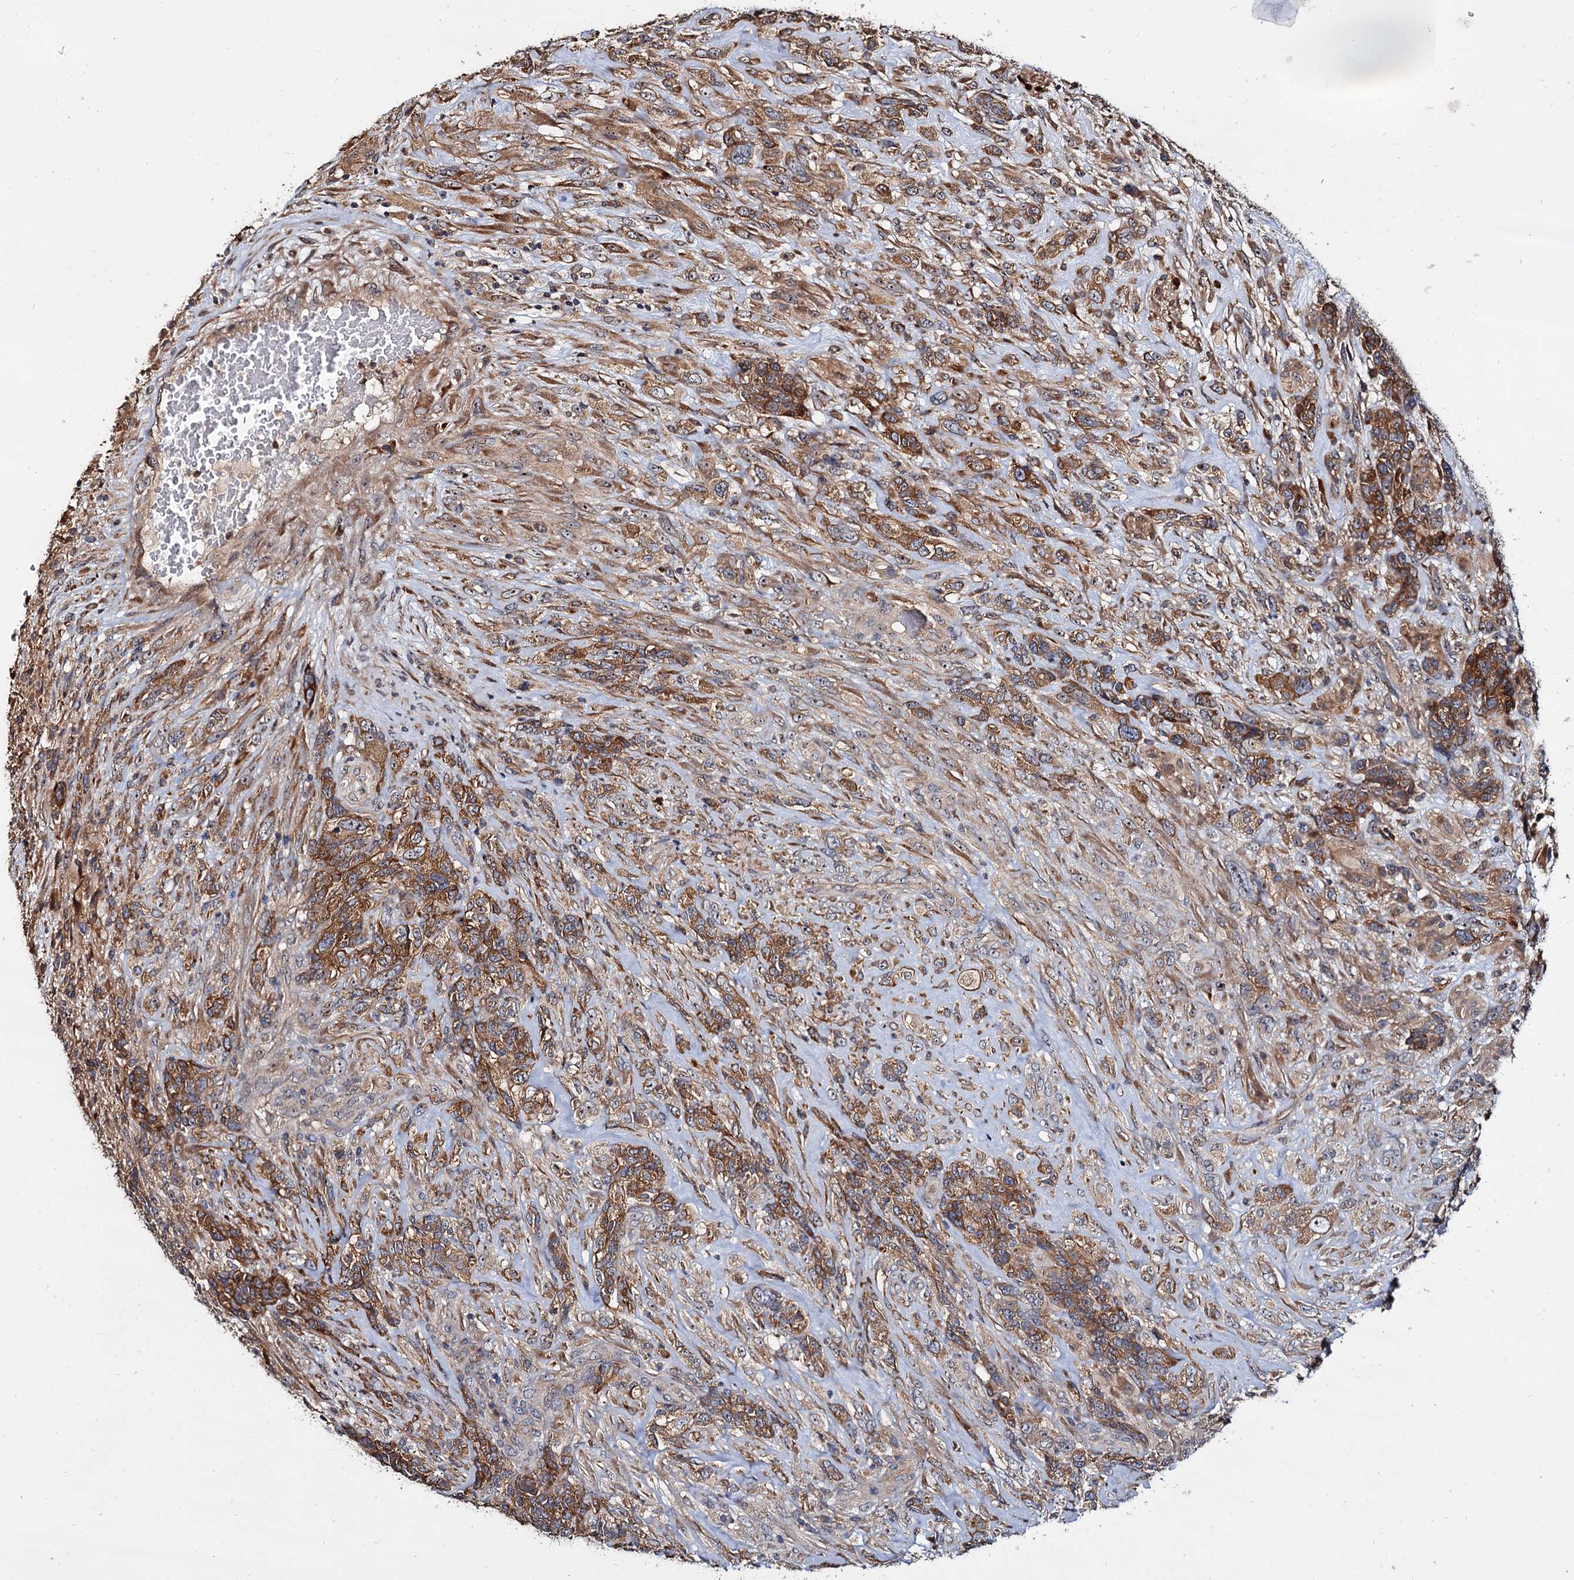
{"staining": {"intensity": "moderate", "quantity": ">75%", "location": "cytoplasmic/membranous"}, "tissue": "glioma", "cell_type": "Tumor cells", "image_type": "cancer", "snomed": [{"axis": "morphology", "description": "Glioma, malignant, High grade"}, {"axis": "topography", "description": "Brain"}], "caption": "High-magnification brightfield microscopy of malignant glioma (high-grade) stained with DAB (3,3'-diaminobenzidine) (brown) and counterstained with hematoxylin (blue). tumor cells exhibit moderate cytoplasmic/membranous positivity is identified in about>75% of cells.", "gene": "WWC3", "patient": {"sex": "male", "age": 61}}